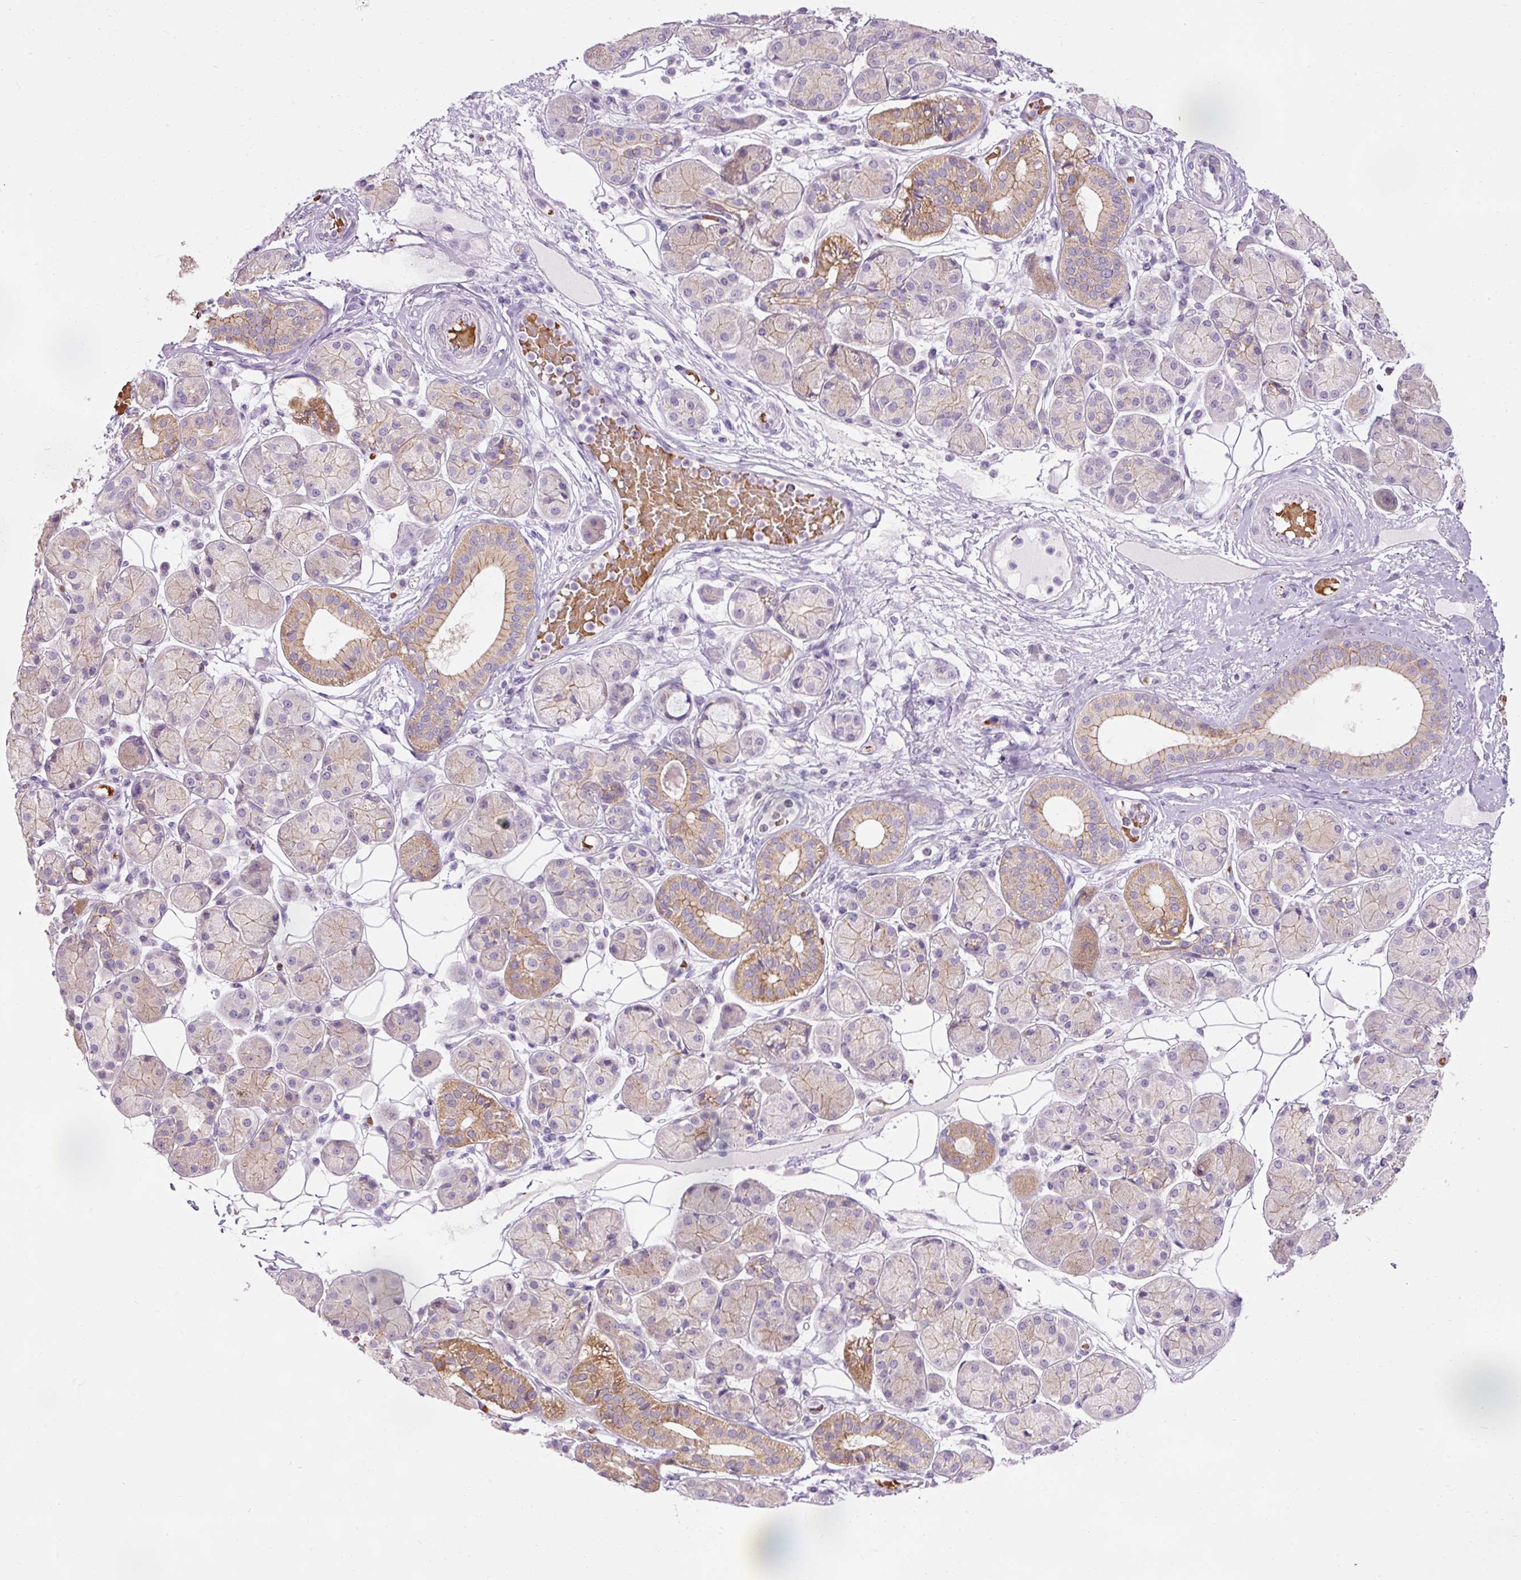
{"staining": {"intensity": "moderate", "quantity": "<25%", "location": "cytoplasmic/membranous"}, "tissue": "salivary gland", "cell_type": "Glandular cells", "image_type": "normal", "snomed": [{"axis": "morphology", "description": "Squamous cell carcinoma, NOS"}, {"axis": "topography", "description": "Skin"}, {"axis": "topography", "description": "Head-Neck"}], "caption": "A low amount of moderate cytoplasmic/membranous expression is seen in approximately <25% of glandular cells in benign salivary gland. (Brightfield microscopy of DAB IHC at high magnification).", "gene": "DHRS11", "patient": {"sex": "male", "age": 80}}